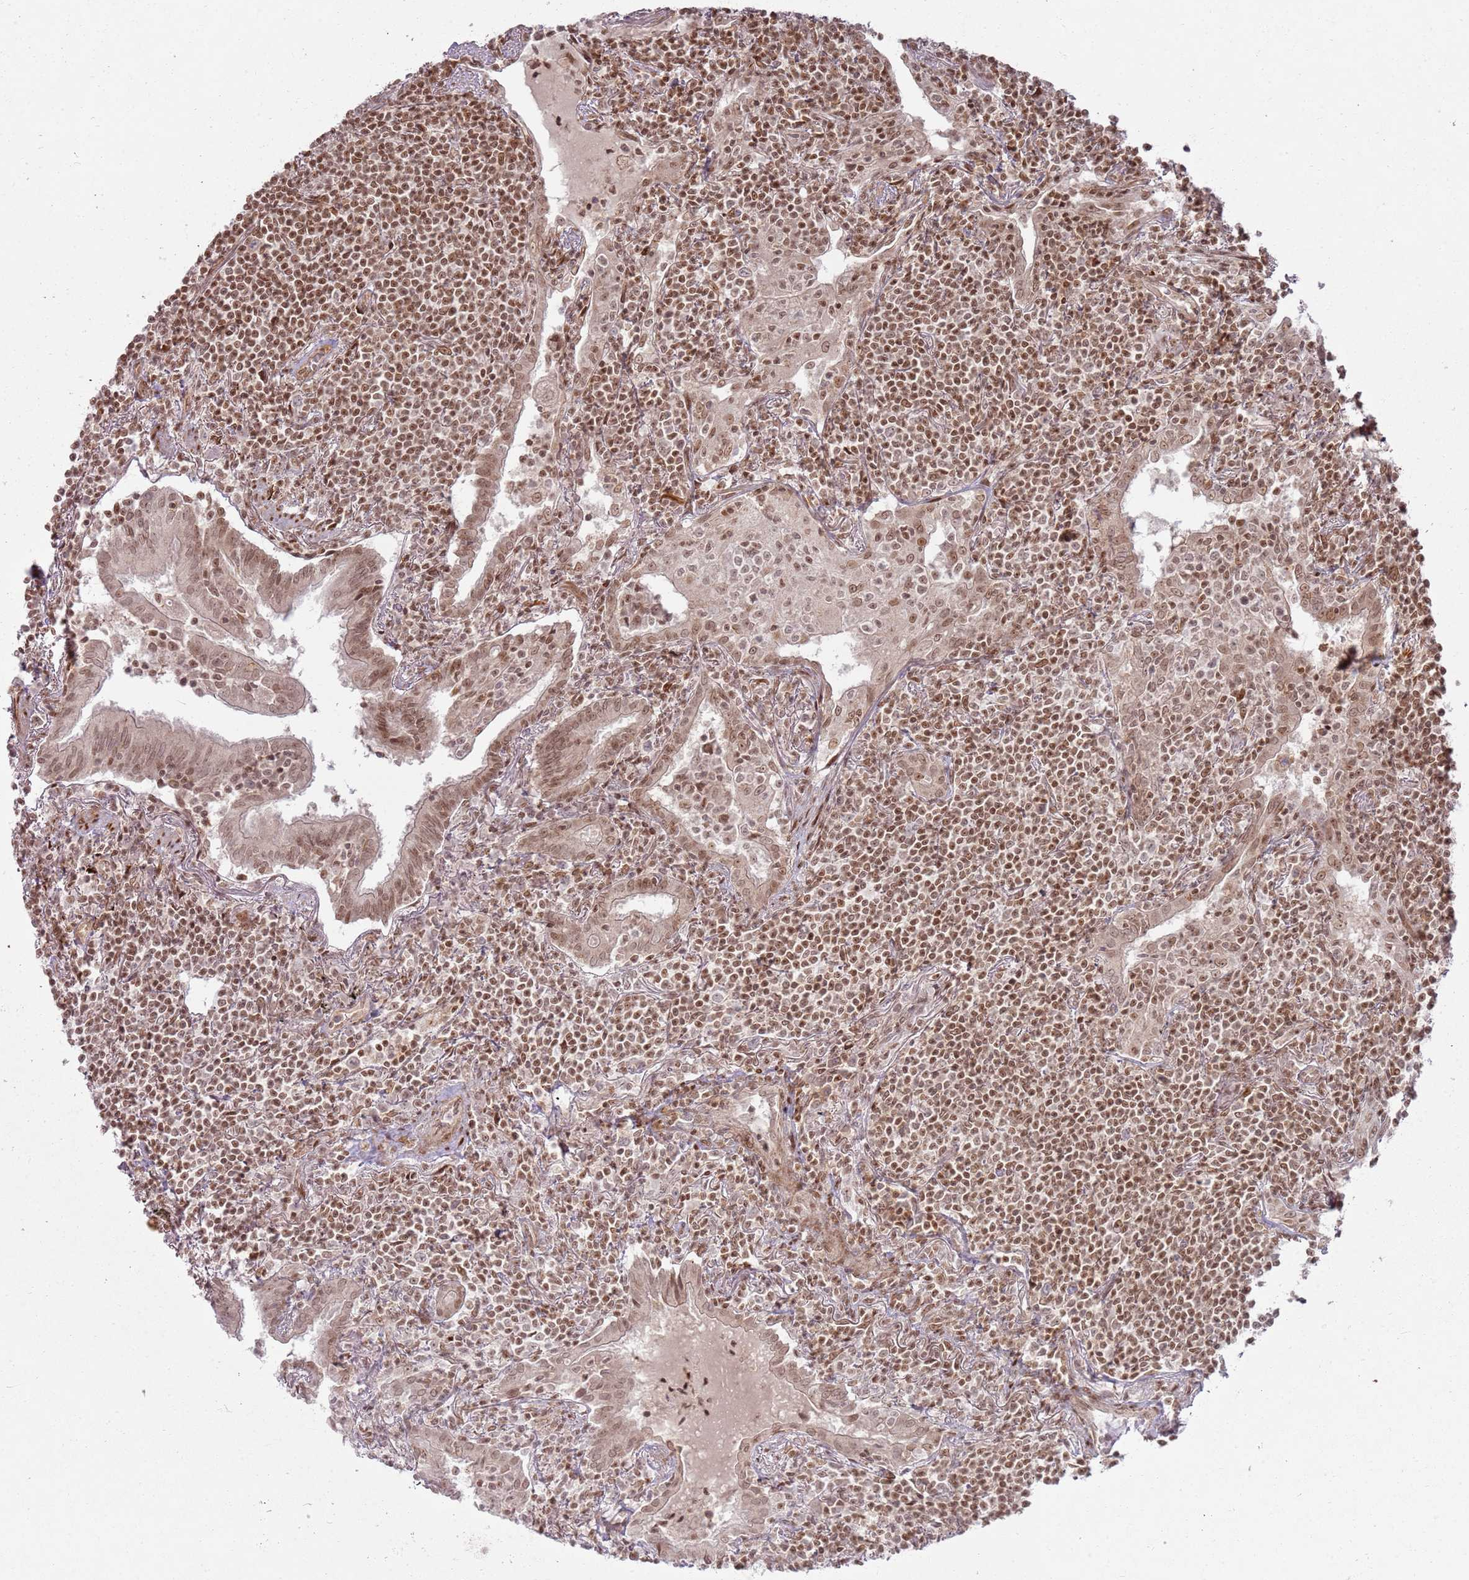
{"staining": {"intensity": "moderate", "quantity": ">75%", "location": "nuclear"}, "tissue": "lymphoma", "cell_type": "Tumor cells", "image_type": "cancer", "snomed": [{"axis": "morphology", "description": "Malignant lymphoma, non-Hodgkin's type, Low grade"}, {"axis": "topography", "description": "Lung"}], "caption": "Immunohistochemical staining of human lymphoma shows moderate nuclear protein positivity in about >75% of tumor cells.", "gene": "KLHL36", "patient": {"sex": "female", "age": 71}}